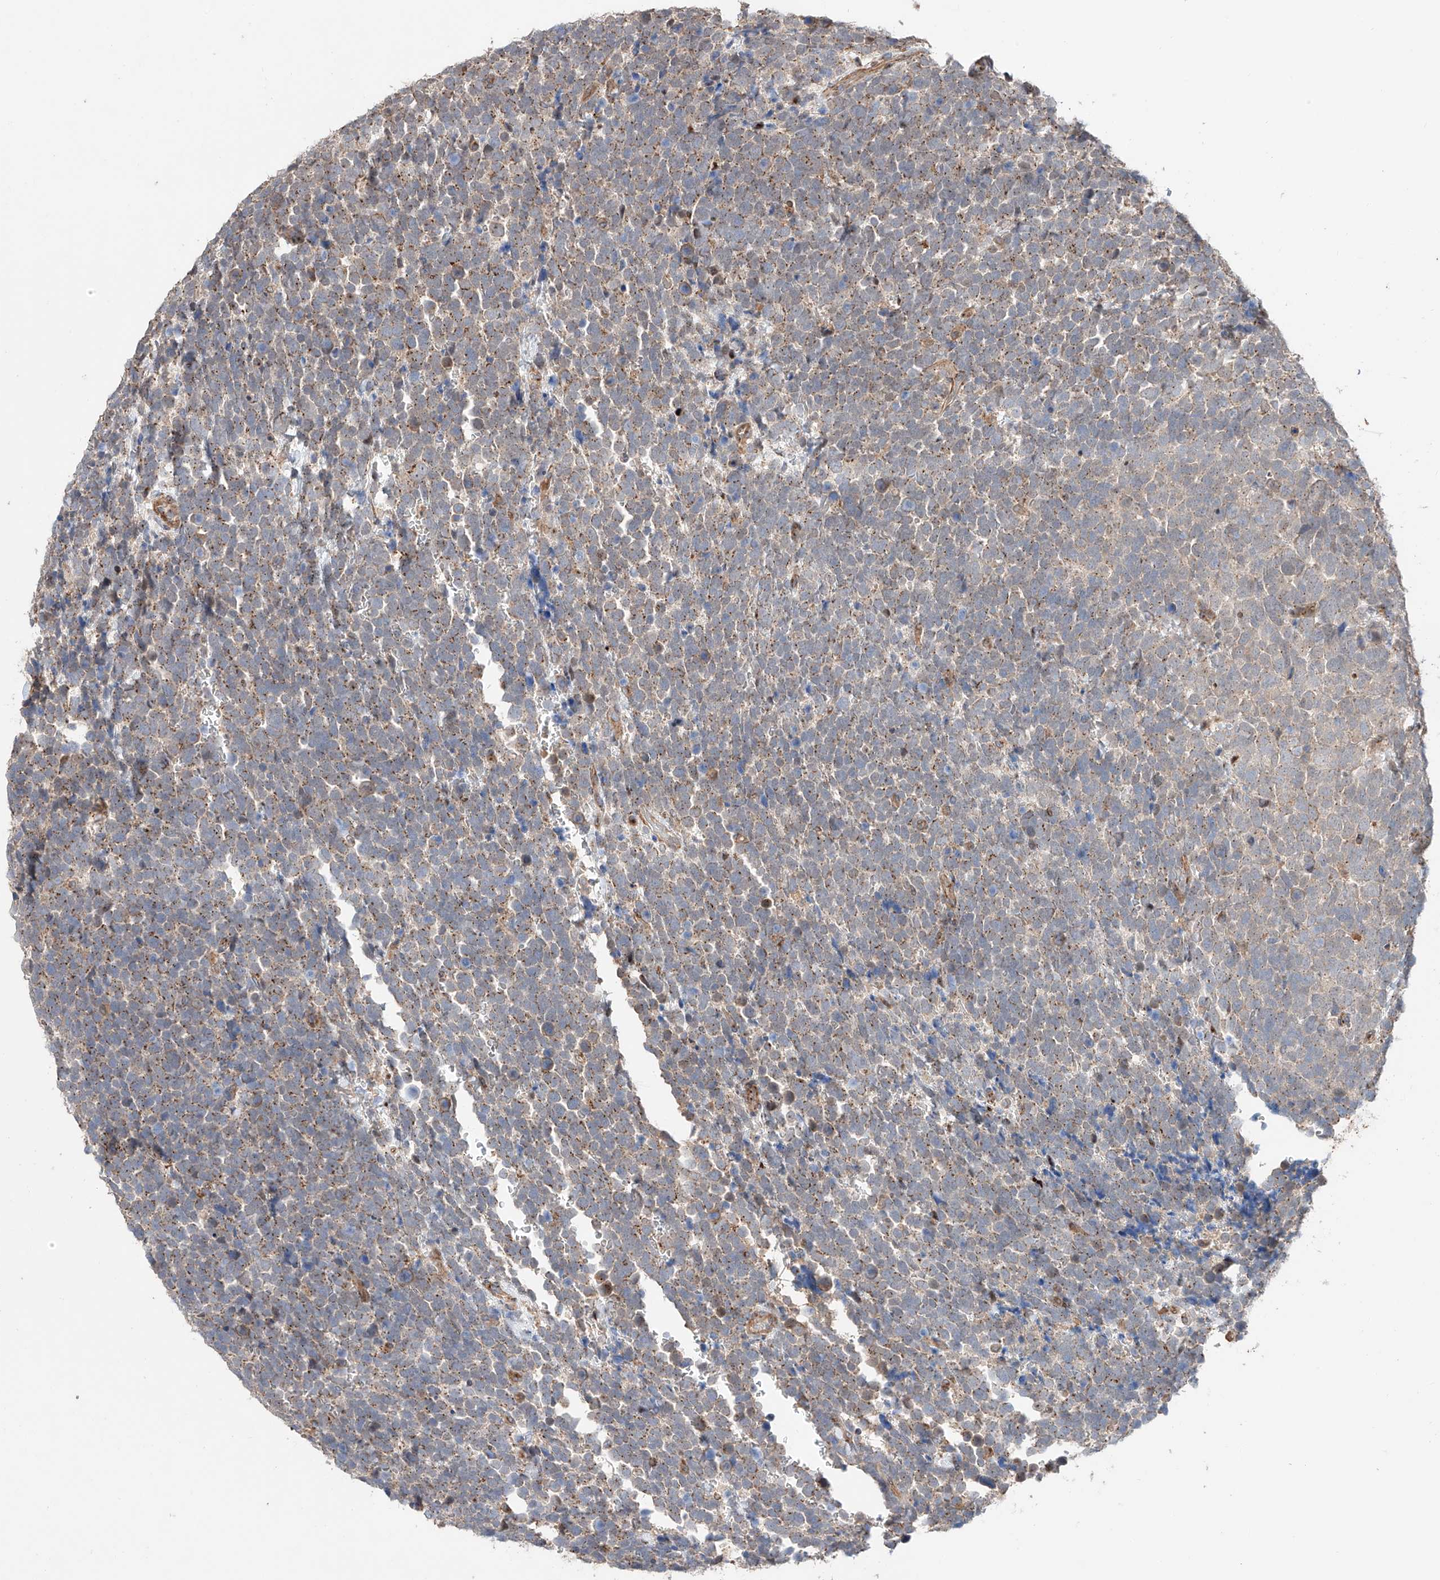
{"staining": {"intensity": "weak", "quantity": ">75%", "location": "cytoplasmic/membranous"}, "tissue": "urothelial cancer", "cell_type": "Tumor cells", "image_type": "cancer", "snomed": [{"axis": "morphology", "description": "Urothelial carcinoma, High grade"}, {"axis": "topography", "description": "Urinary bladder"}], "caption": "Immunohistochemical staining of urothelial cancer displays weak cytoplasmic/membranous protein staining in approximately >75% of tumor cells. The staining was performed using DAB, with brown indicating positive protein expression. Nuclei are stained blue with hematoxylin.", "gene": "MOSPD1", "patient": {"sex": "female", "age": 82}}